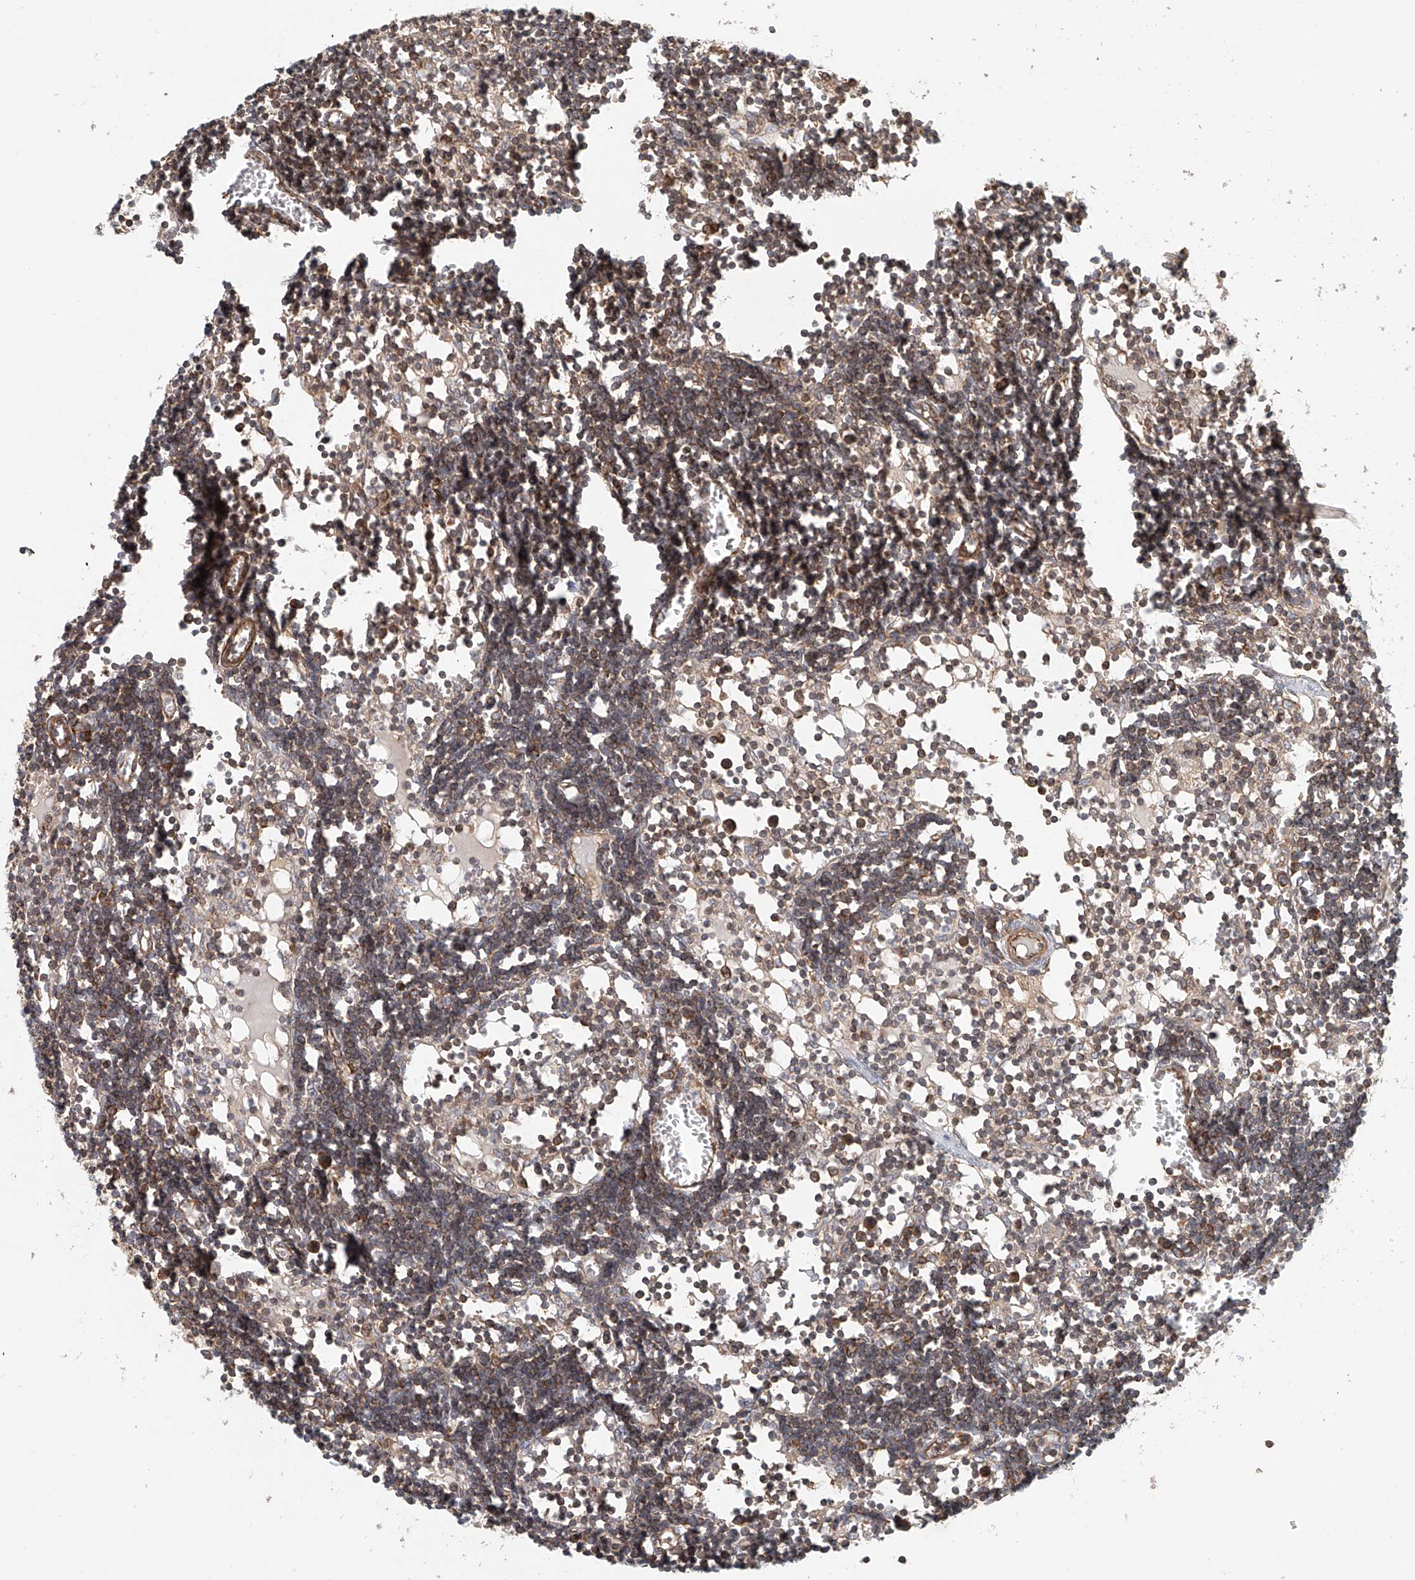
{"staining": {"intensity": "weak", "quantity": "25%-75%", "location": "cytoplasmic/membranous"}, "tissue": "lymph node", "cell_type": "Germinal center cells", "image_type": "normal", "snomed": [{"axis": "morphology", "description": "Normal tissue, NOS"}, {"axis": "topography", "description": "Lymph node"}], "caption": "An IHC histopathology image of unremarkable tissue is shown. Protein staining in brown shows weak cytoplasmic/membranous positivity in lymph node within germinal center cells.", "gene": "FRYL", "patient": {"sex": "female", "age": 11}}